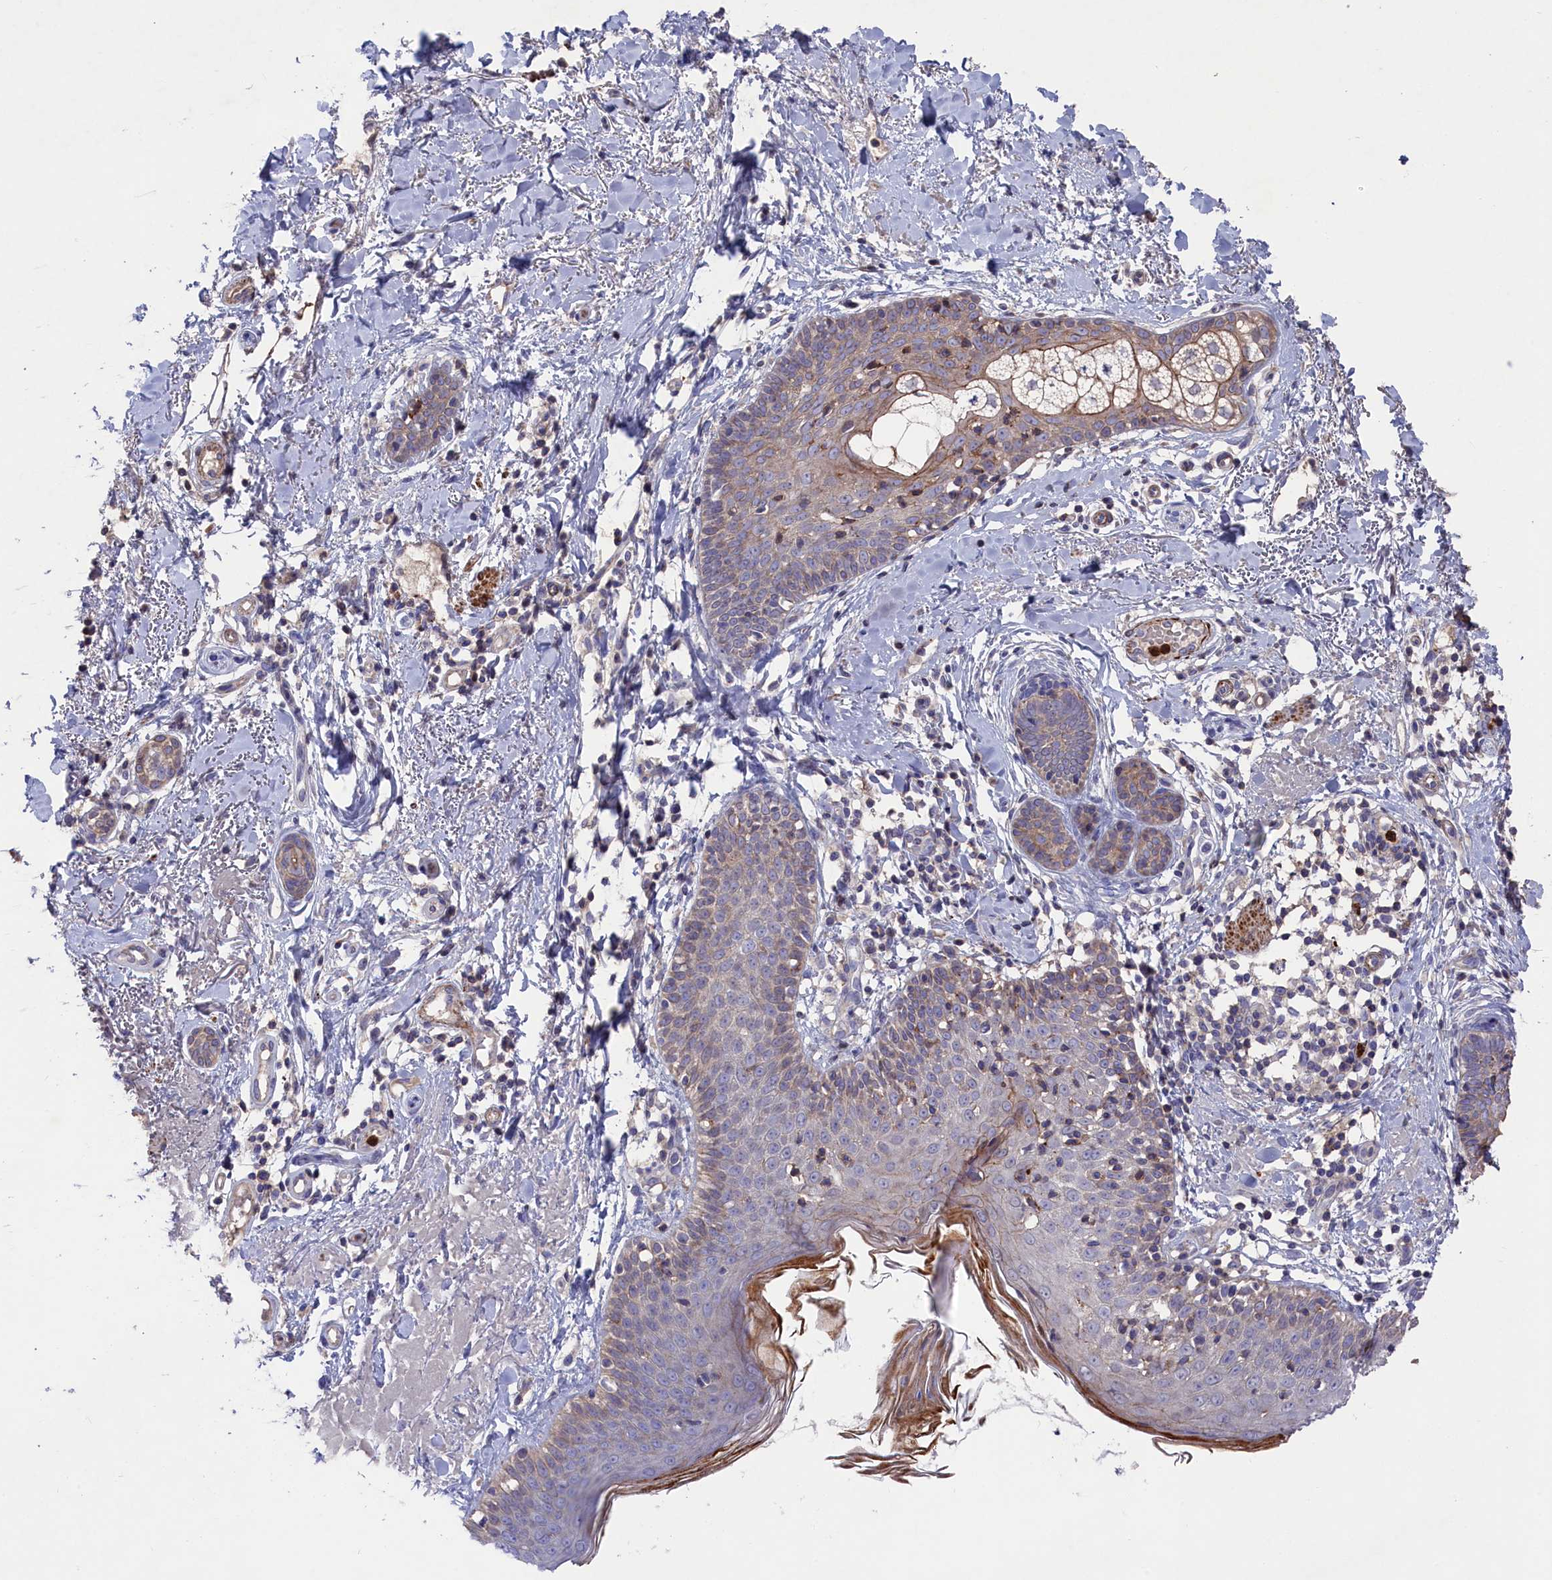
{"staining": {"intensity": "weak", "quantity": "<25%", "location": "cytoplasmic/membranous"}, "tissue": "skin cancer", "cell_type": "Tumor cells", "image_type": "cancer", "snomed": [{"axis": "morphology", "description": "Basal cell carcinoma"}, {"axis": "topography", "description": "Skin"}], "caption": "IHC of skin basal cell carcinoma exhibits no expression in tumor cells. The staining was performed using DAB (3,3'-diaminobenzidine) to visualize the protein expression in brown, while the nuclei were stained in blue with hematoxylin (Magnification: 20x).", "gene": "RAPSN", "patient": {"sex": "female", "age": 61}}